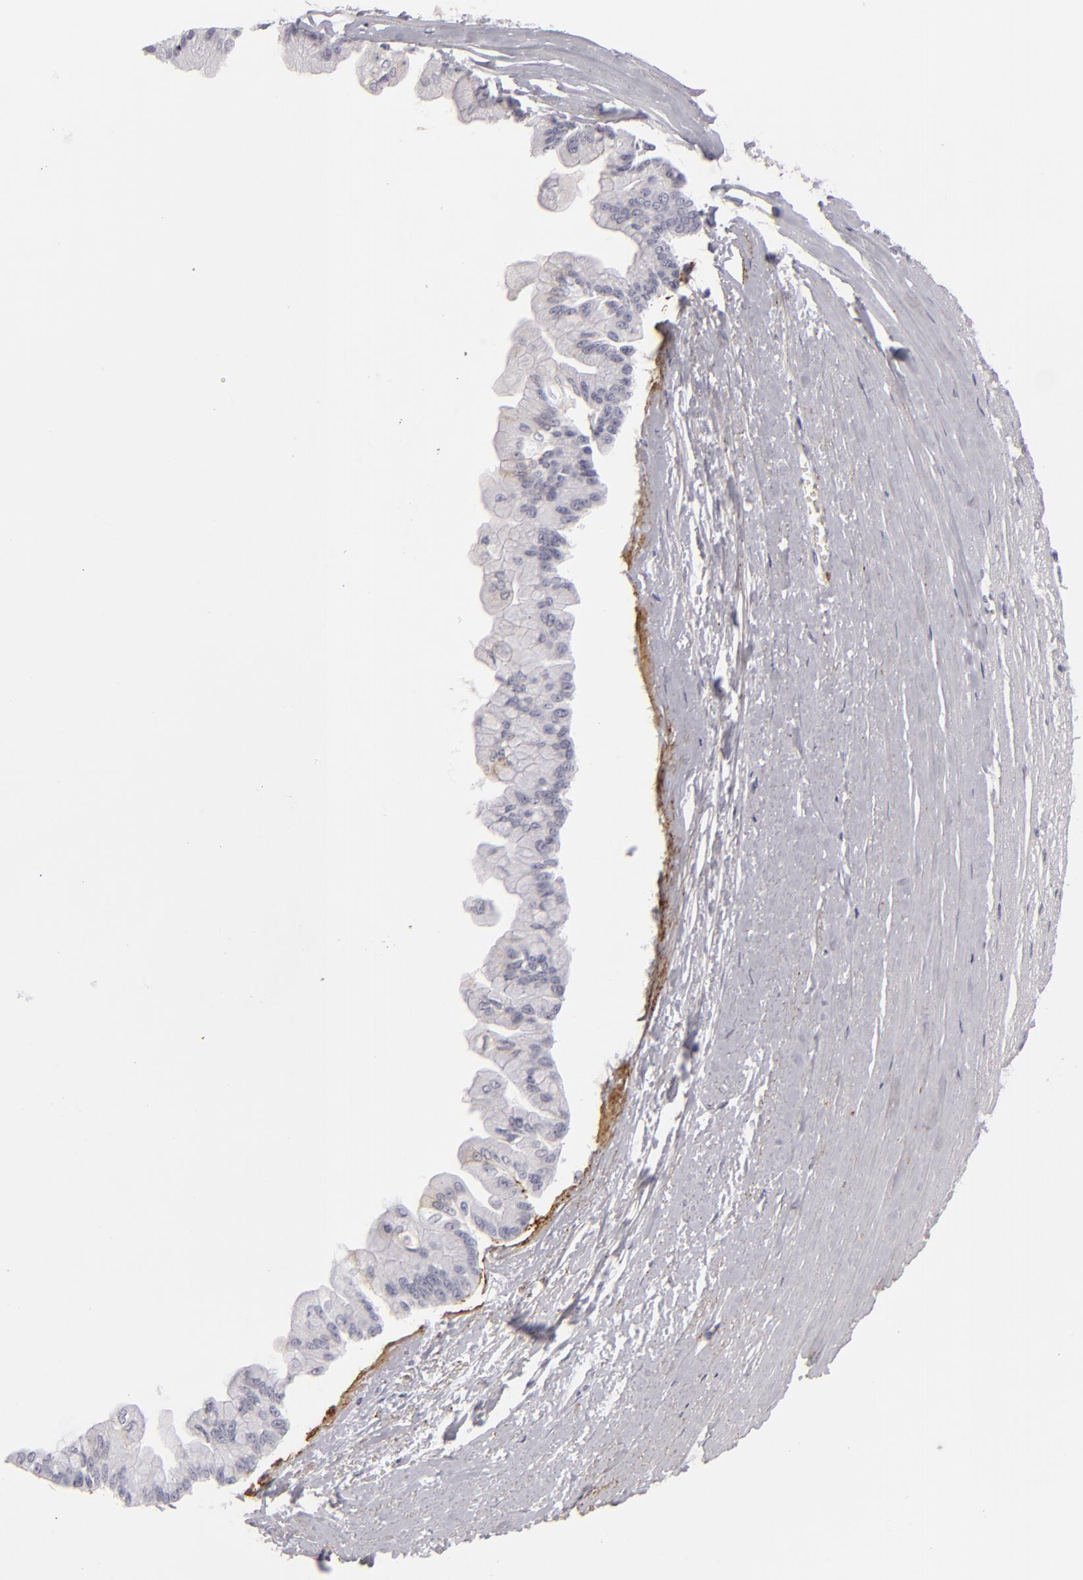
{"staining": {"intensity": "negative", "quantity": "none", "location": "none"}, "tissue": "liver cancer", "cell_type": "Tumor cells", "image_type": "cancer", "snomed": [{"axis": "morphology", "description": "Cholangiocarcinoma"}, {"axis": "topography", "description": "Liver"}], "caption": "Photomicrograph shows no protein staining in tumor cells of liver cancer (cholangiocarcinoma) tissue.", "gene": "C9", "patient": {"sex": "female", "age": 79}}